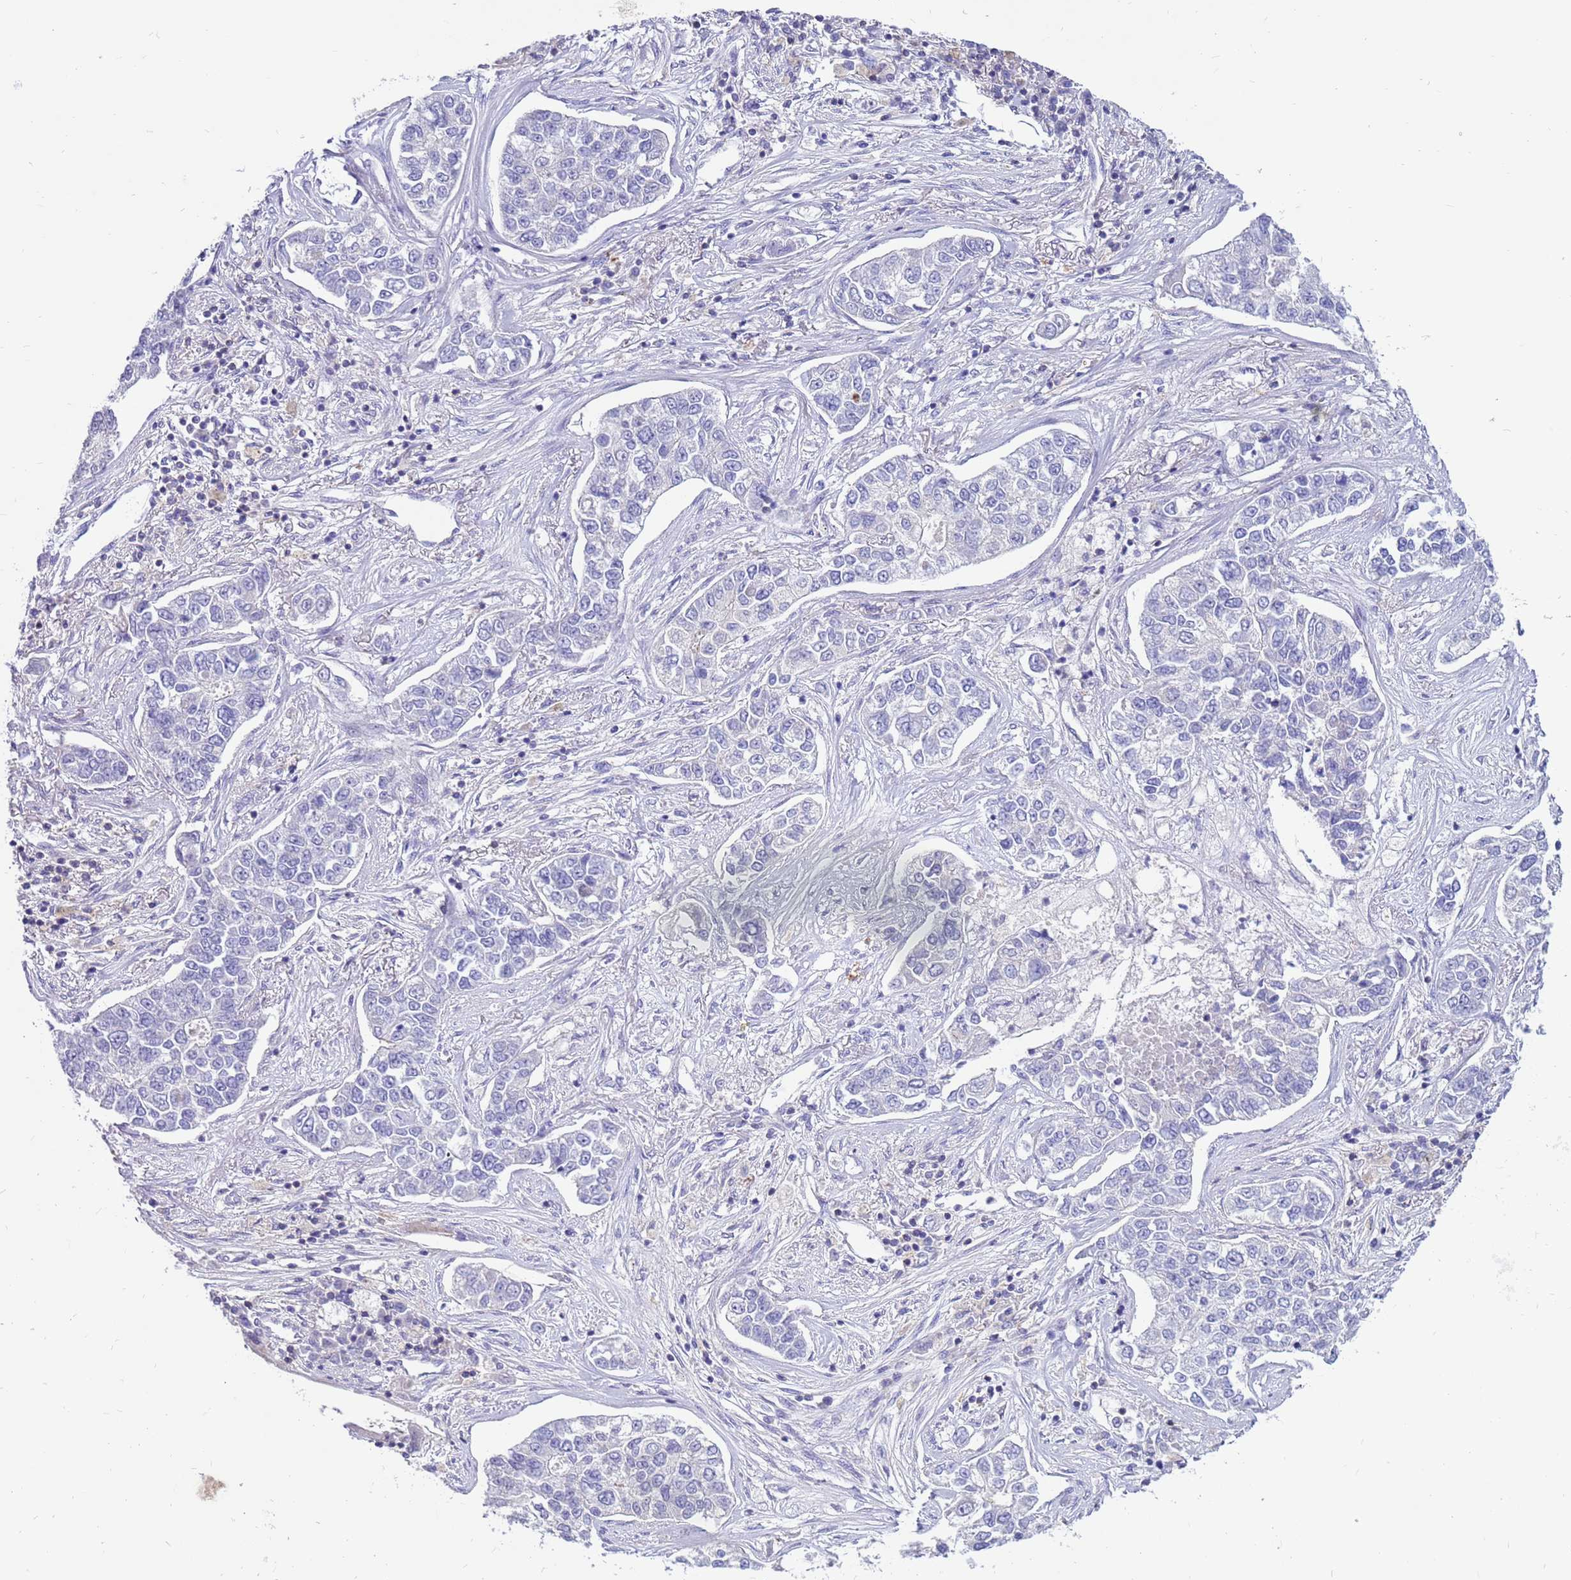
{"staining": {"intensity": "negative", "quantity": "none", "location": "none"}, "tissue": "lung cancer", "cell_type": "Tumor cells", "image_type": "cancer", "snomed": [{"axis": "morphology", "description": "Adenocarcinoma, NOS"}, {"axis": "topography", "description": "Lung"}], "caption": "This is a micrograph of IHC staining of adenocarcinoma (lung), which shows no expression in tumor cells. (Immunohistochemistry (ihc), brightfield microscopy, high magnification).", "gene": "PDE10A", "patient": {"sex": "male", "age": 49}}